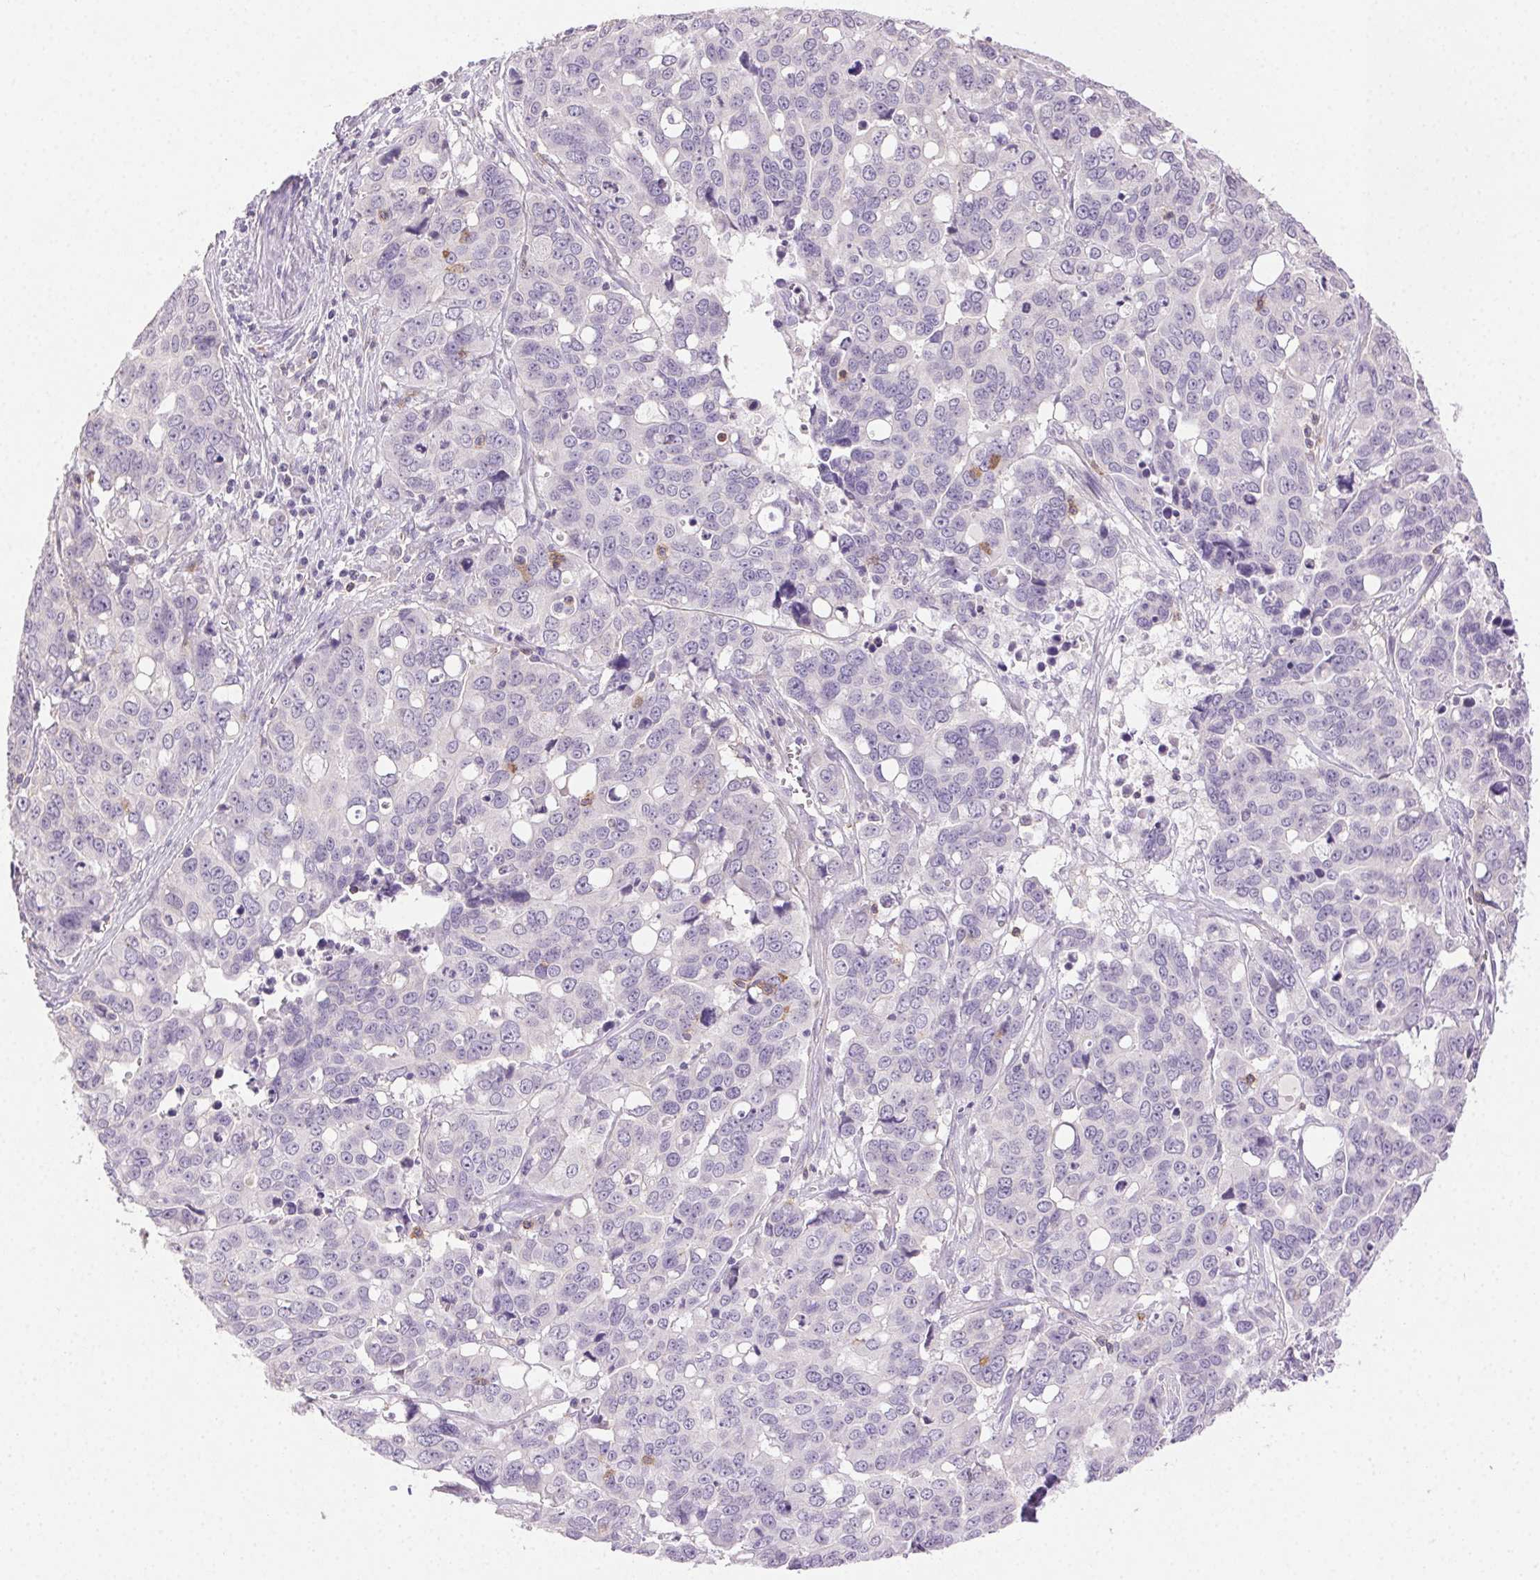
{"staining": {"intensity": "negative", "quantity": "none", "location": "none"}, "tissue": "ovarian cancer", "cell_type": "Tumor cells", "image_type": "cancer", "snomed": [{"axis": "morphology", "description": "Carcinoma, endometroid"}, {"axis": "topography", "description": "Ovary"}], "caption": "DAB immunohistochemical staining of ovarian cancer demonstrates no significant positivity in tumor cells.", "gene": "AKAP5", "patient": {"sex": "female", "age": 78}}